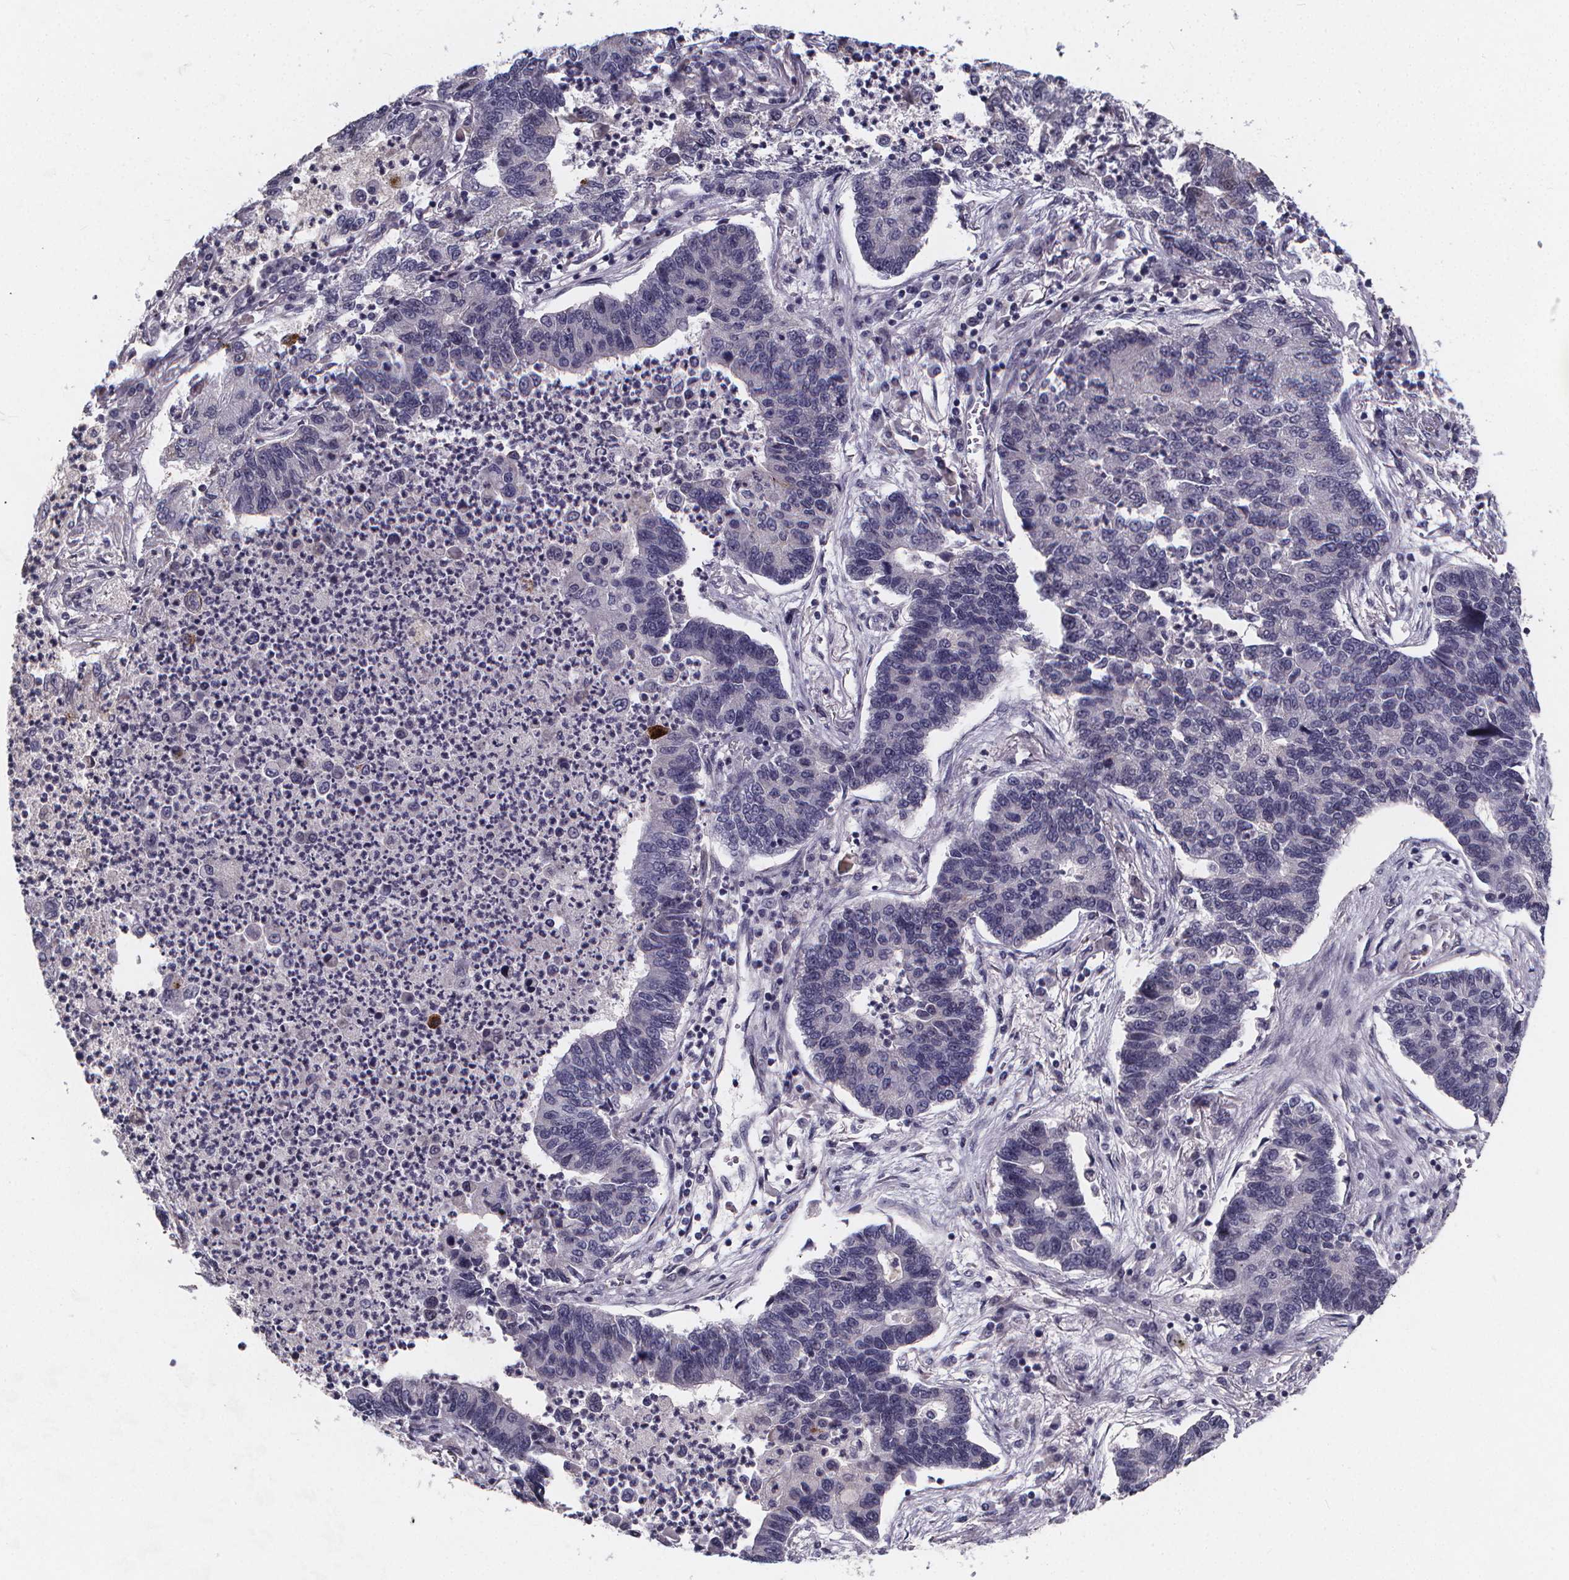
{"staining": {"intensity": "negative", "quantity": "none", "location": "none"}, "tissue": "lung cancer", "cell_type": "Tumor cells", "image_type": "cancer", "snomed": [{"axis": "morphology", "description": "Adenocarcinoma, NOS"}, {"axis": "topography", "description": "Lung"}], "caption": "The histopathology image demonstrates no staining of tumor cells in lung cancer (adenocarcinoma).", "gene": "AGT", "patient": {"sex": "female", "age": 57}}